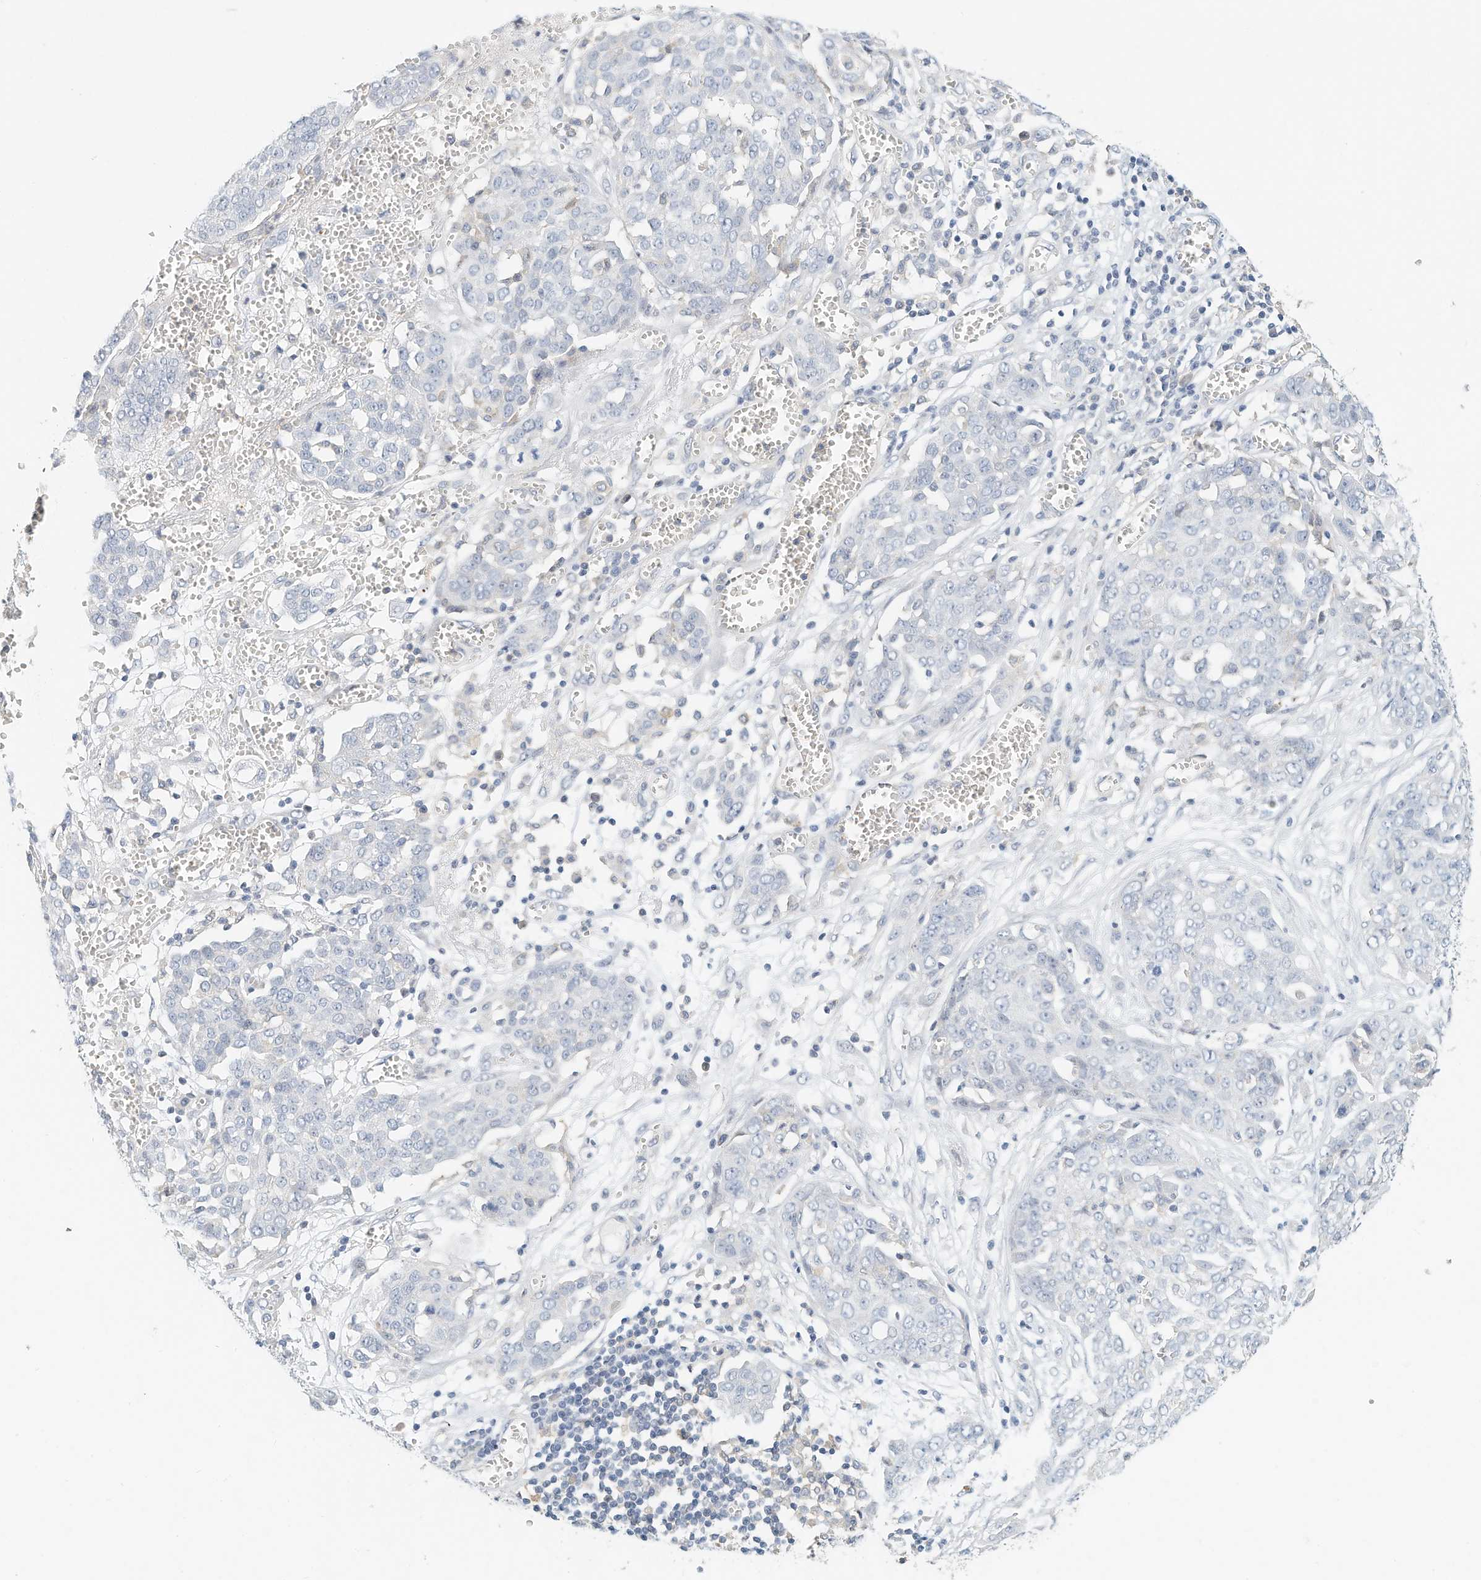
{"staining": {"intensity": "negative", "quantity": "none", "location": "none"}, "tissue": "ovarian cancer", "cell_type": "Tumor cells", "image_type": "cancer", "snomed": [{"axis": "morphology", "description": "Cystadenocarcinoma, serous, NOS"}, {"axis": "topography", "description": "Soft tissue"}, {"axis": "topography", "description": "Ovary"}], "caption": "Immunohistochemistry (IHC) of ovarian serous cystadenocarcinoma reveals no expression in tumor cells.", "gene": "MICAL1", "patient": {"sex": "female", "age": 57}}